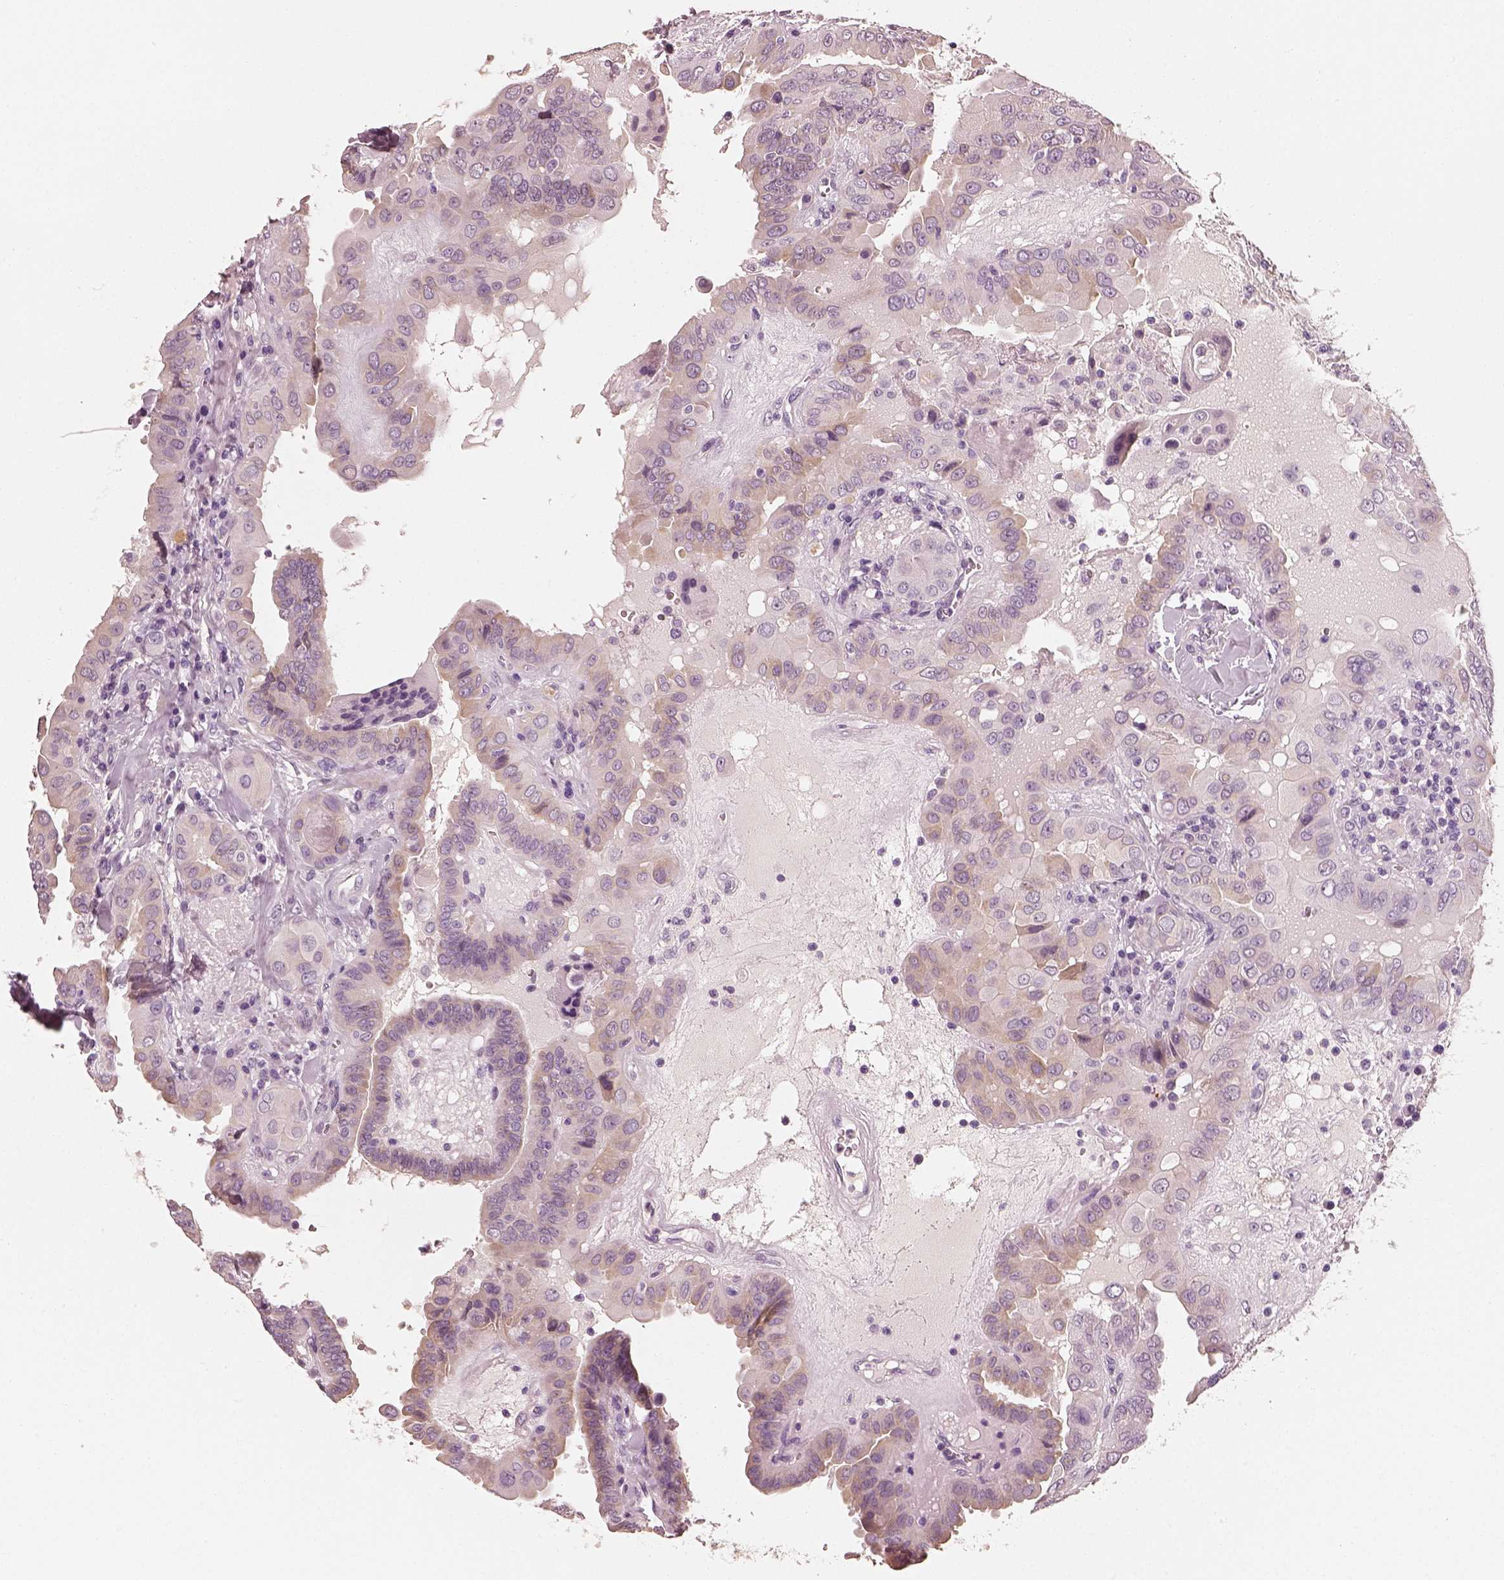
{"staining": {"intensity": "negative", "quantity": "none", "location": "none"}, "tissue": "thyroid cancer", "cell_type": "Tumor cells", "image_type": "cancer", "snomed": [{"axis": "morphology", "description": "Papillary adenocarcinoma, NOS"}, {"axis": "topography", "description": "Thyroid gland"}], "caption": "Tumor cells are negative for brown protein staining in thyroid papillary adenocarcinoma.", "gene": "RS1", "patient": {"sex": "female", "age": 37}}